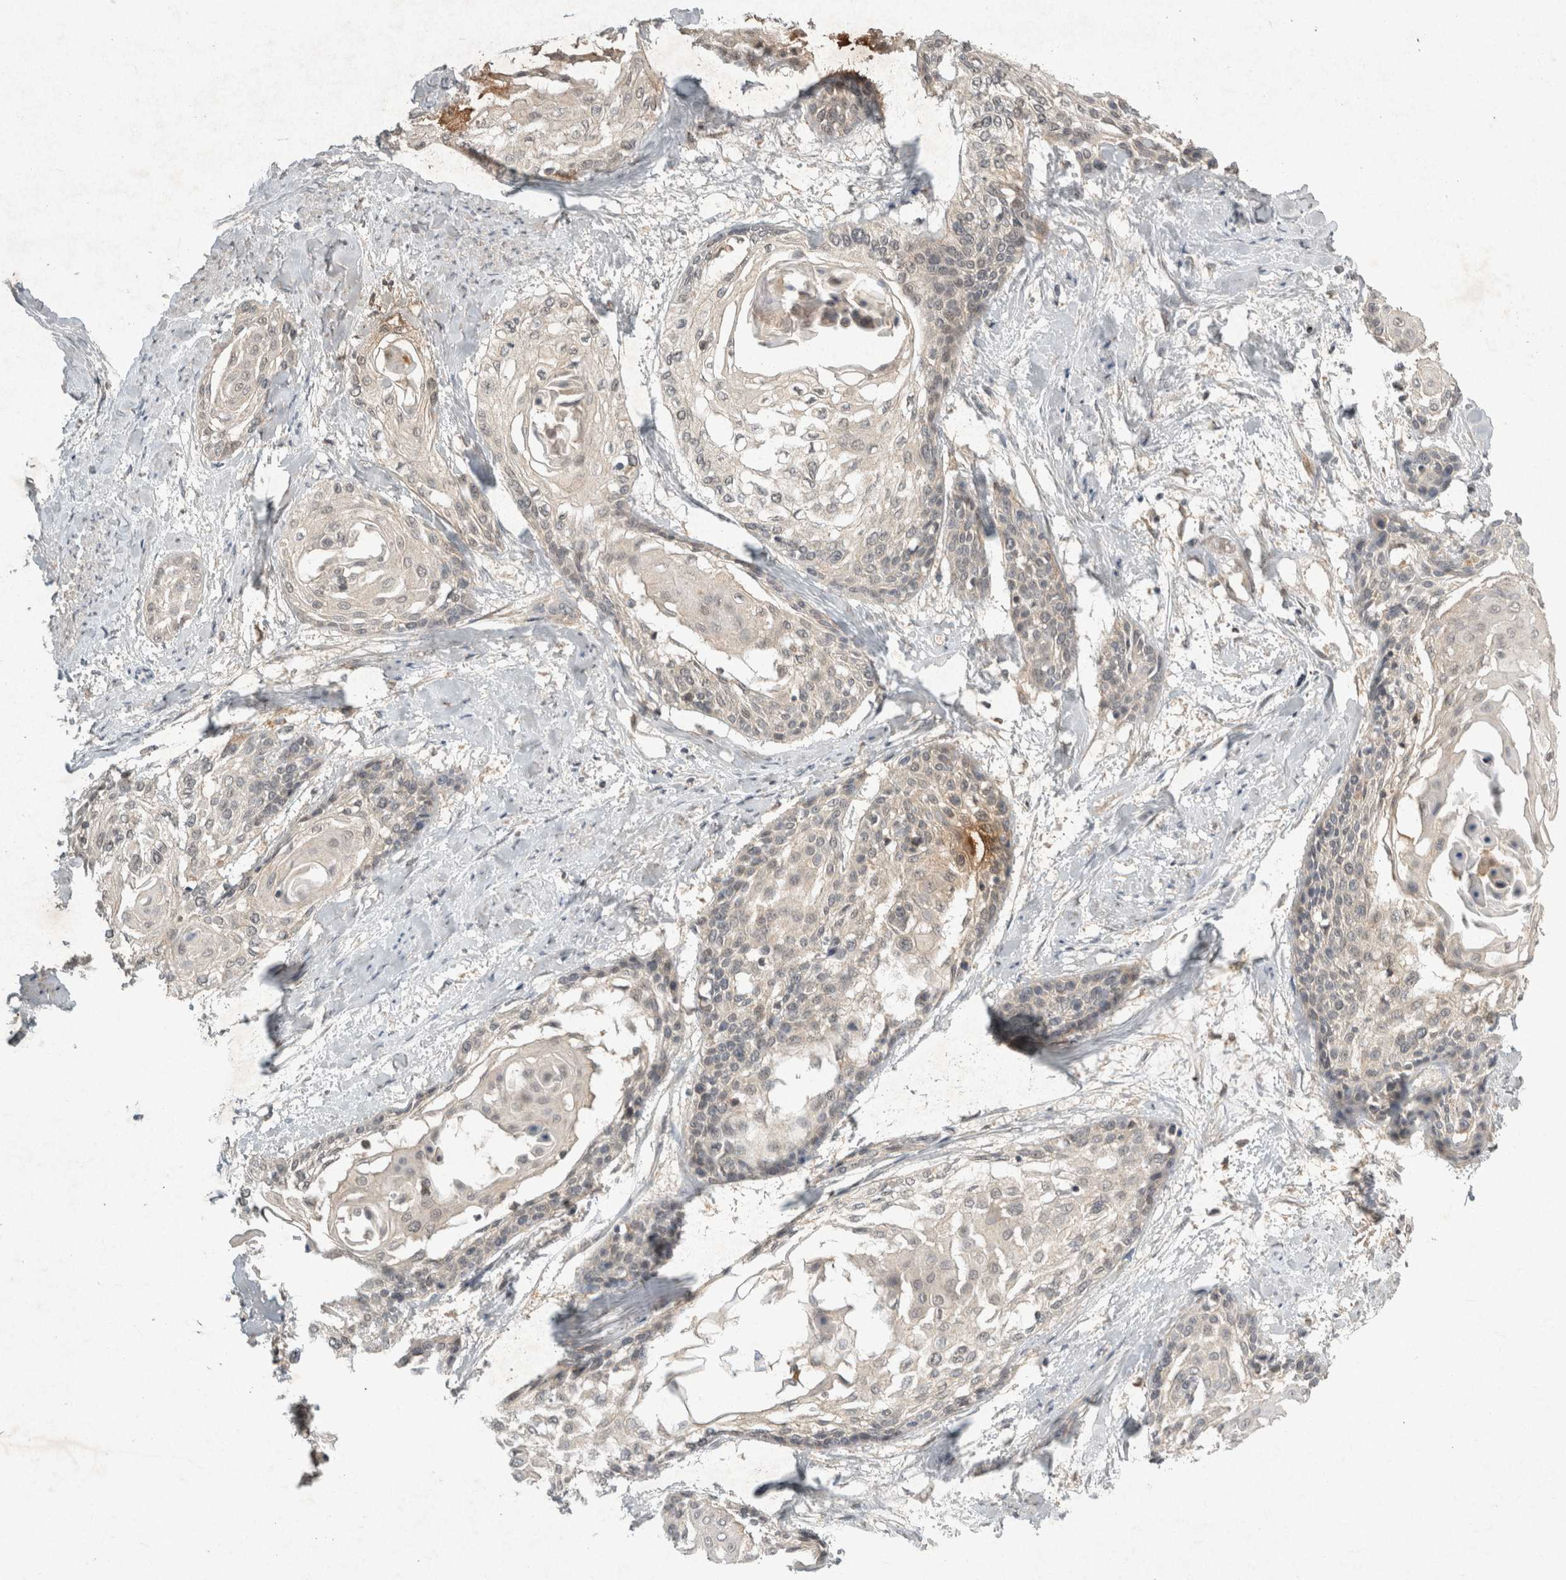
{"staining": {"intensity": "weak", "quantity": "25%-75%", "location": "cytoplasmic/membranous"}, "tissue": "cervical cancer", "cell_type": "Tumor cells", "image_type": "cancer", "snomed": [{"axis": "morphology", "description": "Squamous cell carcinoma, NOS"}, {"axis": "topography", "description": "Cervix"}], "caption": "IHC staining of cervical cancer, which shows low levels of weak cytoplasmic/membranous staining in about 25%-75% of tumor cells indicating weak cytoplasmic/membranous protein positivity. The staining was performed using DAB (3,3'-diaminobenzidine) (brown) for protein detection and nuclei were counterstained in hematoxylin (blue).", "gene": "LOXL2", "patient": {"sex": "female", "age": 57}}